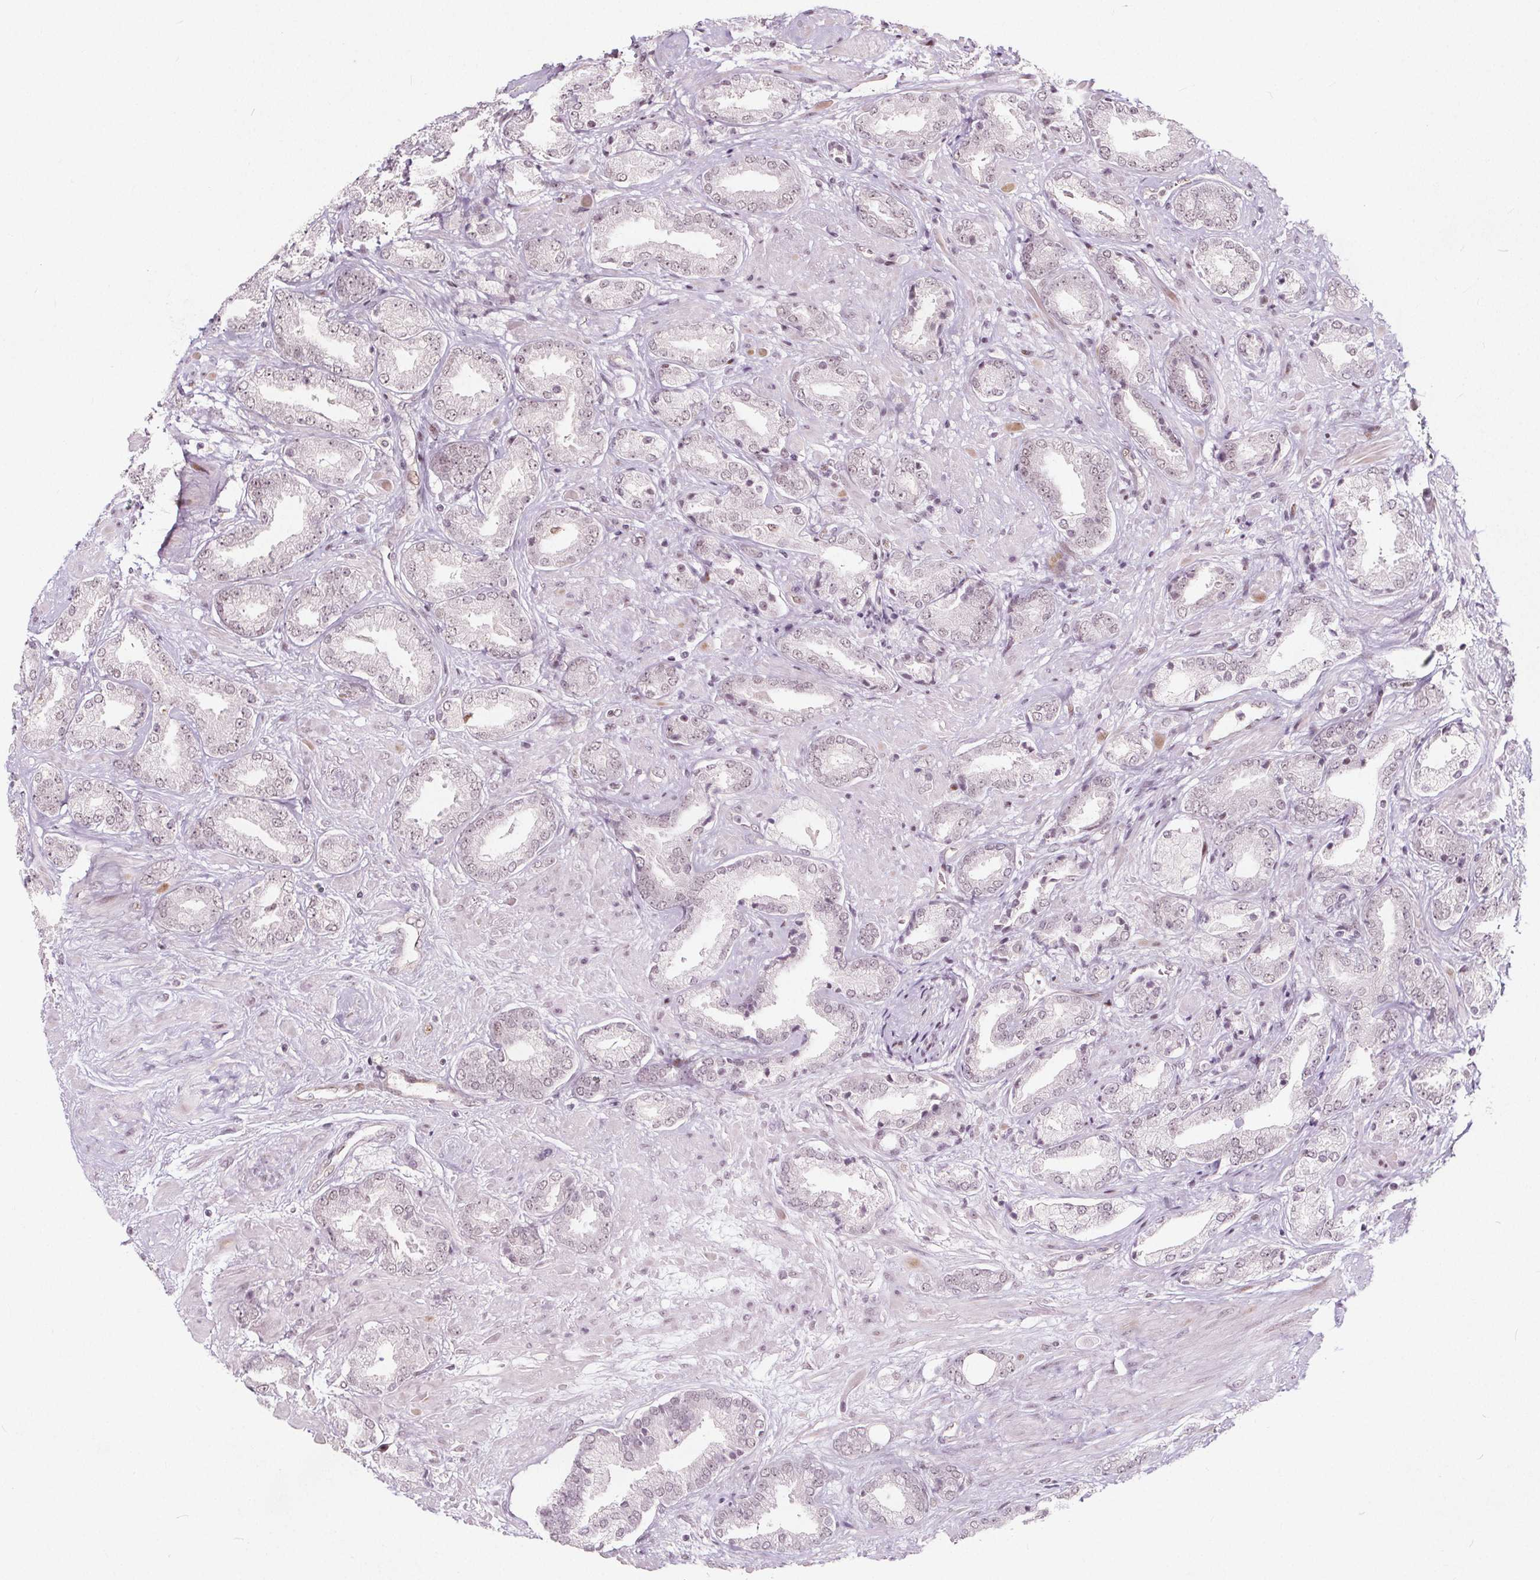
{"staining": {"intensity": "weak", "quantity": "25%-75%", "location": "nuclear"}, "tissue": "prostate cancer", "cell_type": "Tumor cells", "image_type": "cancer", "snomed": [{"axis": "morphology", "description": "Adenocarcinoma, High grade"}, {"axis": "topography", "description": "Prostate"}], "caption": "Immunohistochemical staining of human prostate cancer (adenocarcinoma (high-grade)) exhibits low levels of weak nuclear positivity in approximately 25%-75% of tumor cells.", "gene": "TAF6L", "patient": {"sex": "male", "age": 56}}